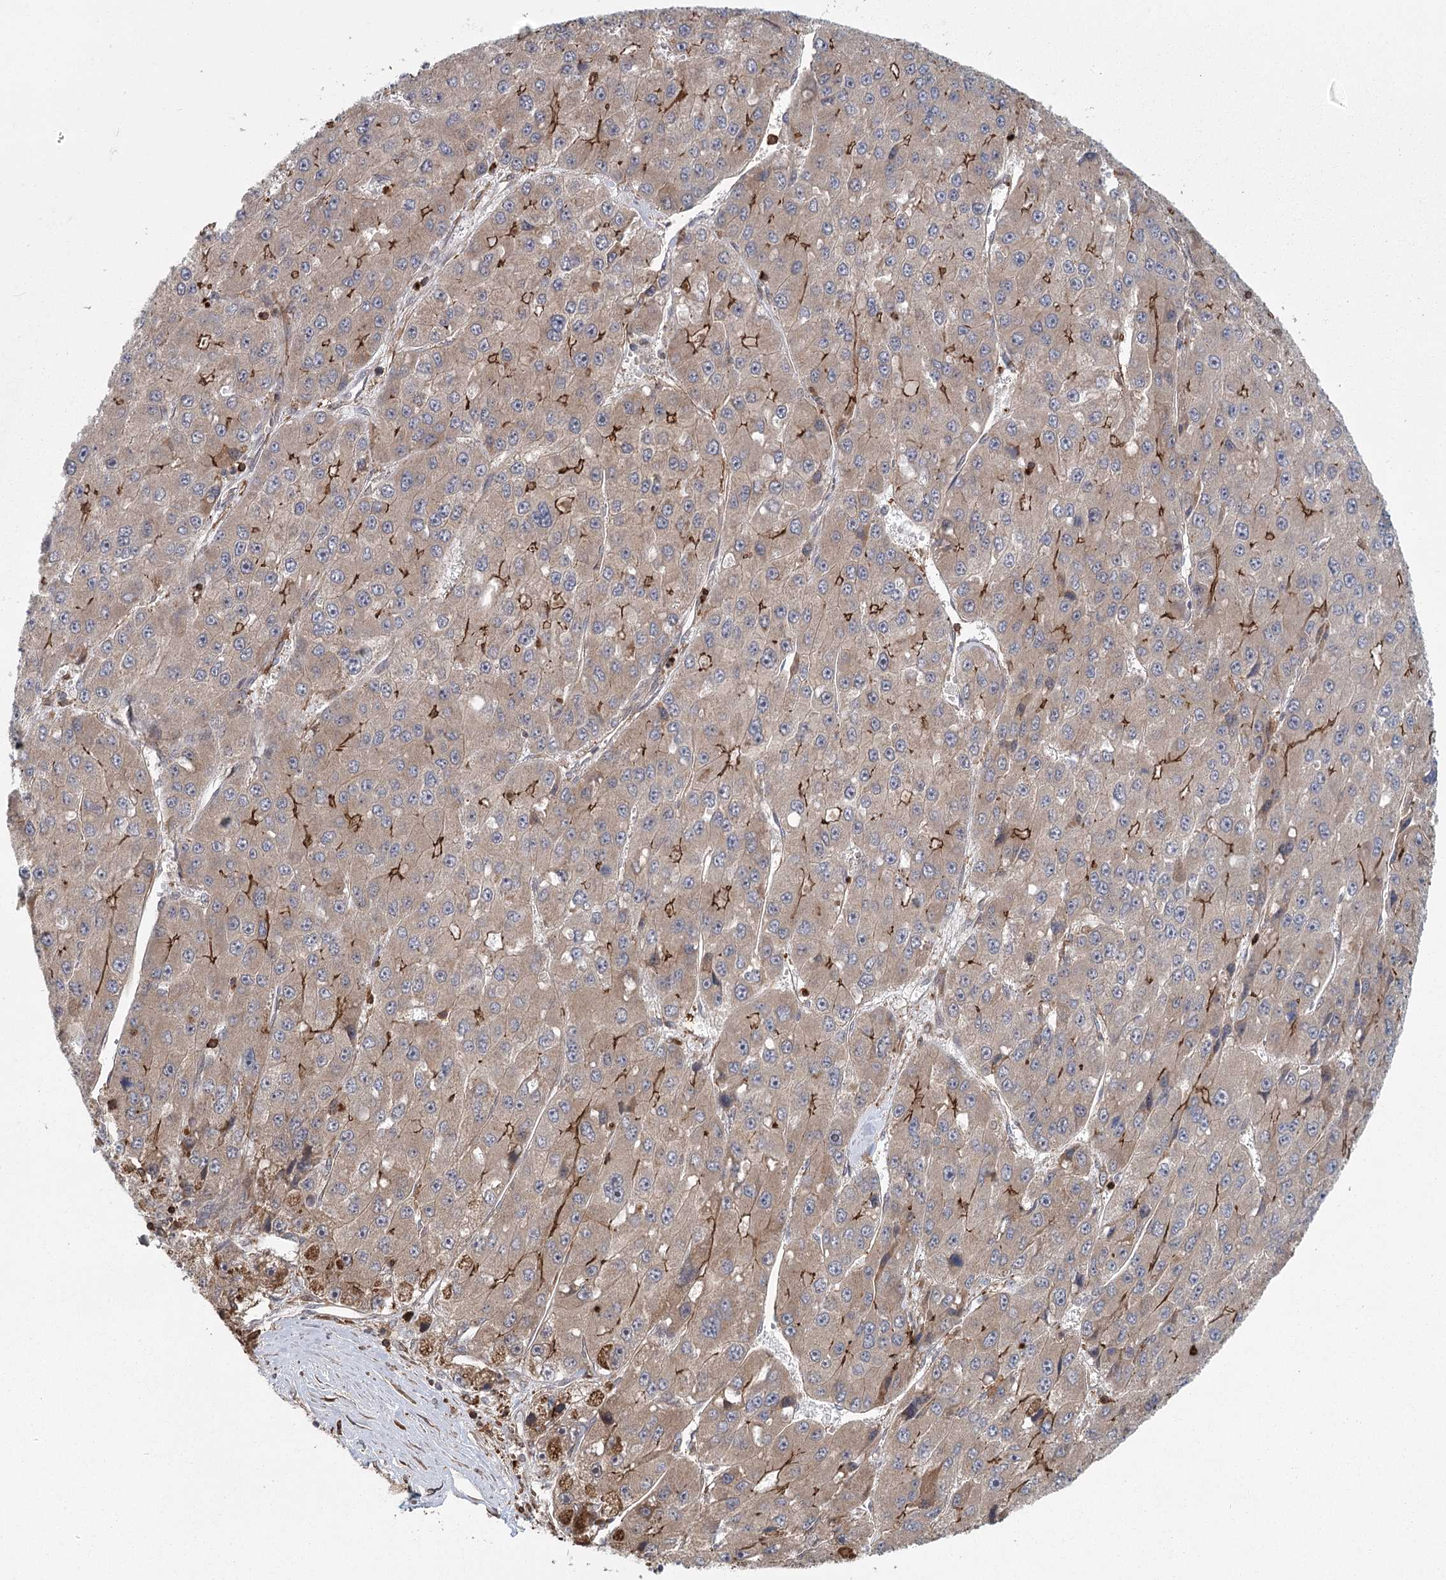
{"staining": {"intensity": "moderate", "quantity": ">75%", "location": "cytoplasmic/membranous"}, "tissue": "liver cancer", "cell_type": "Tumor cells", "image_type": "cancer", "snomed": [{"axis": "morphology", "description": "Carcinoma, Hepatocellular, NOS"}, {"axis": "topography", "description": "Liver"}], "caption": "Tumor cells show moderate cytoplasmic/membranous expression in about >75% of cells in liver cancer (hepatocellular carcinoma).", "gene": "PLEKHA7", "patient": {"sex": "female", "age": 73}}